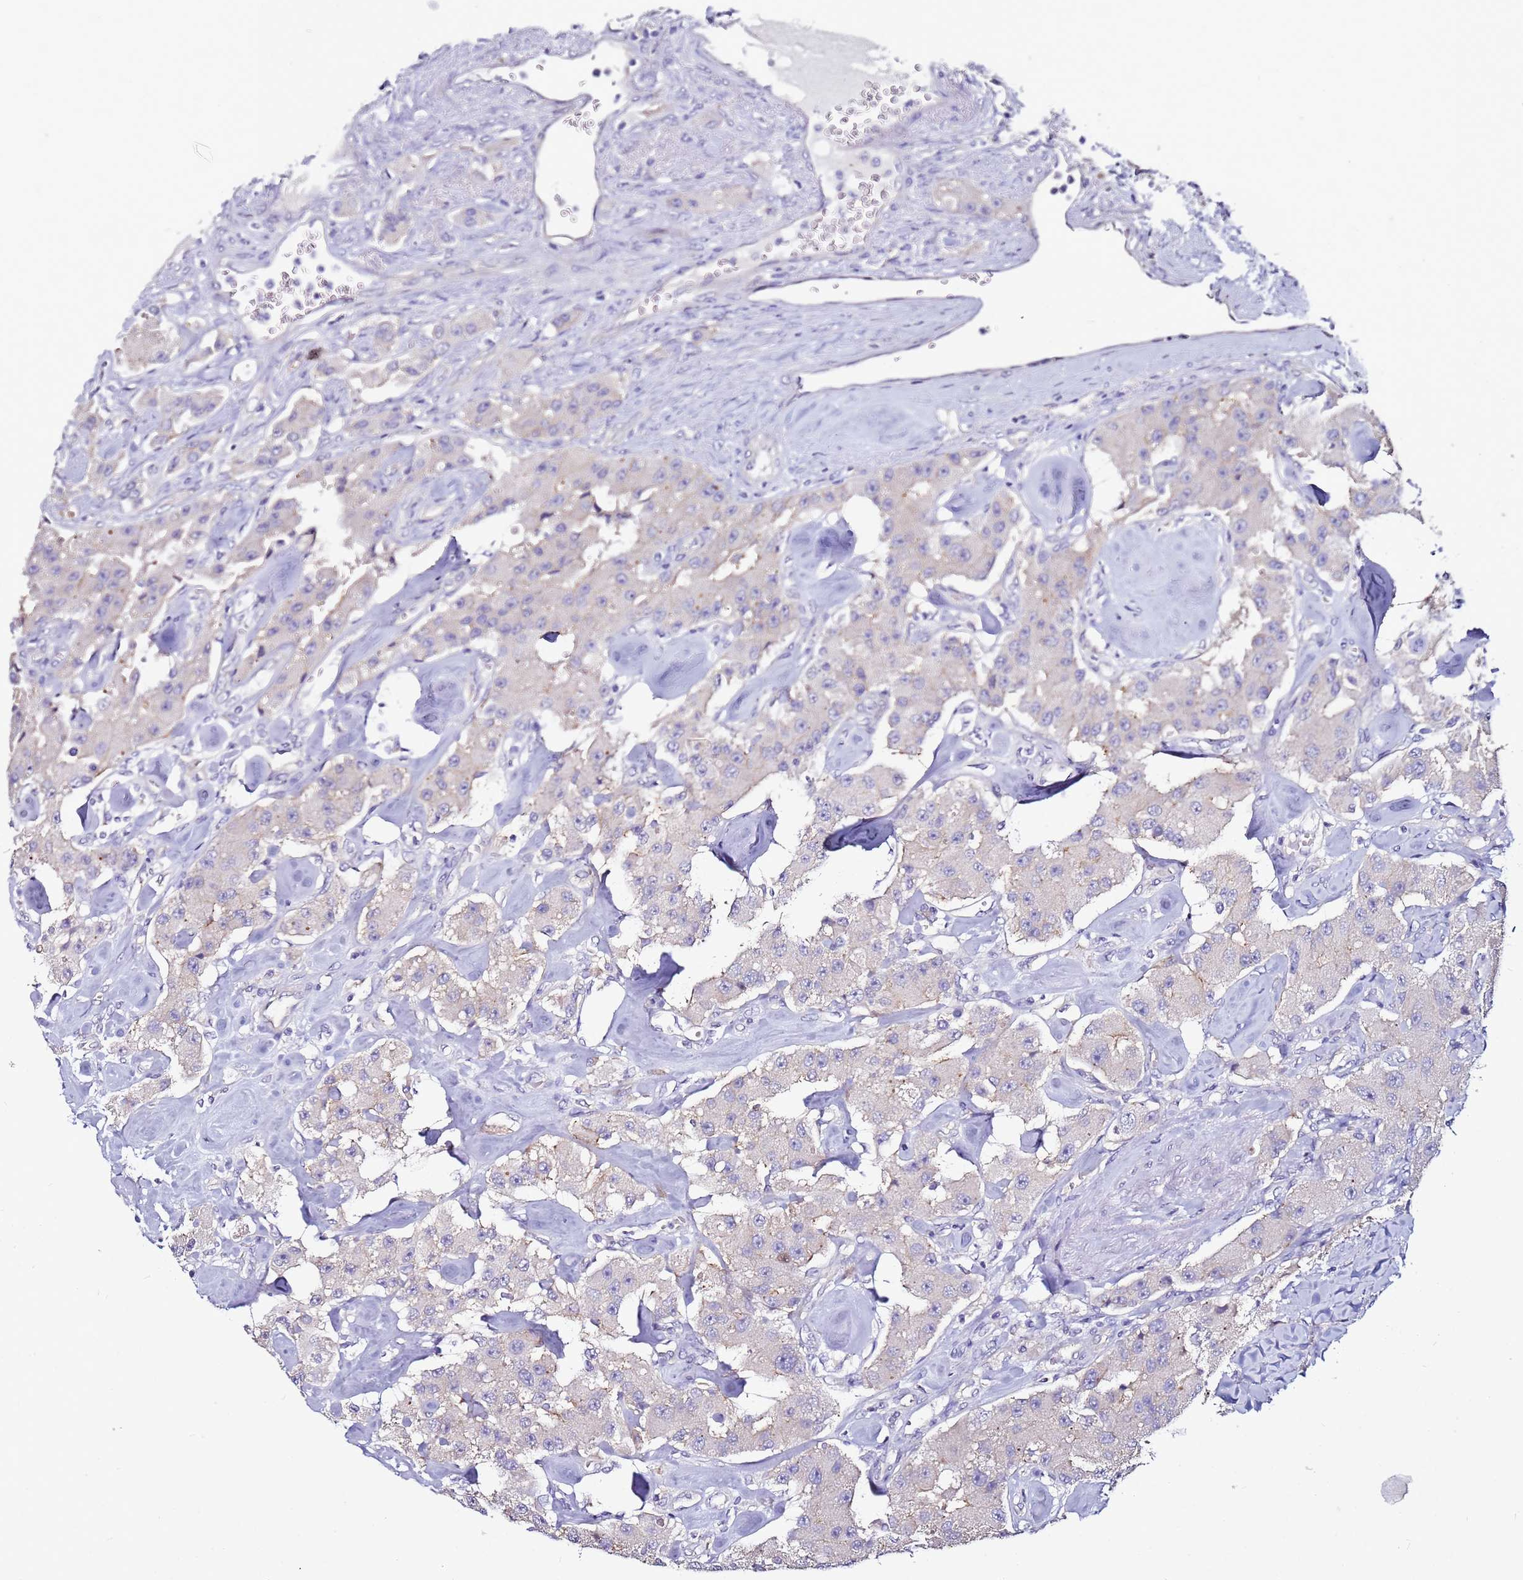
{"staining": {"intensity": "negative", "quantity": "none", "location": "none"}, "tissue": "carcinoid", "cell_type": "Tumor cells", "image_type": "cancer", "snomed": [{"axis": "morphology", "description": "Carcinoid, malignant, NOS"}, {"axis": "topography", "description": "Pancreas"}], "caption": "High magnification brightfield microscopy of malignant carcinoid stained with DAB (brown) and counterstained with hematoxylin (blue): tumor cells show no significant positivity.", "gene": "SRRM5", "patient": {"sex": "male", "age": 41}}